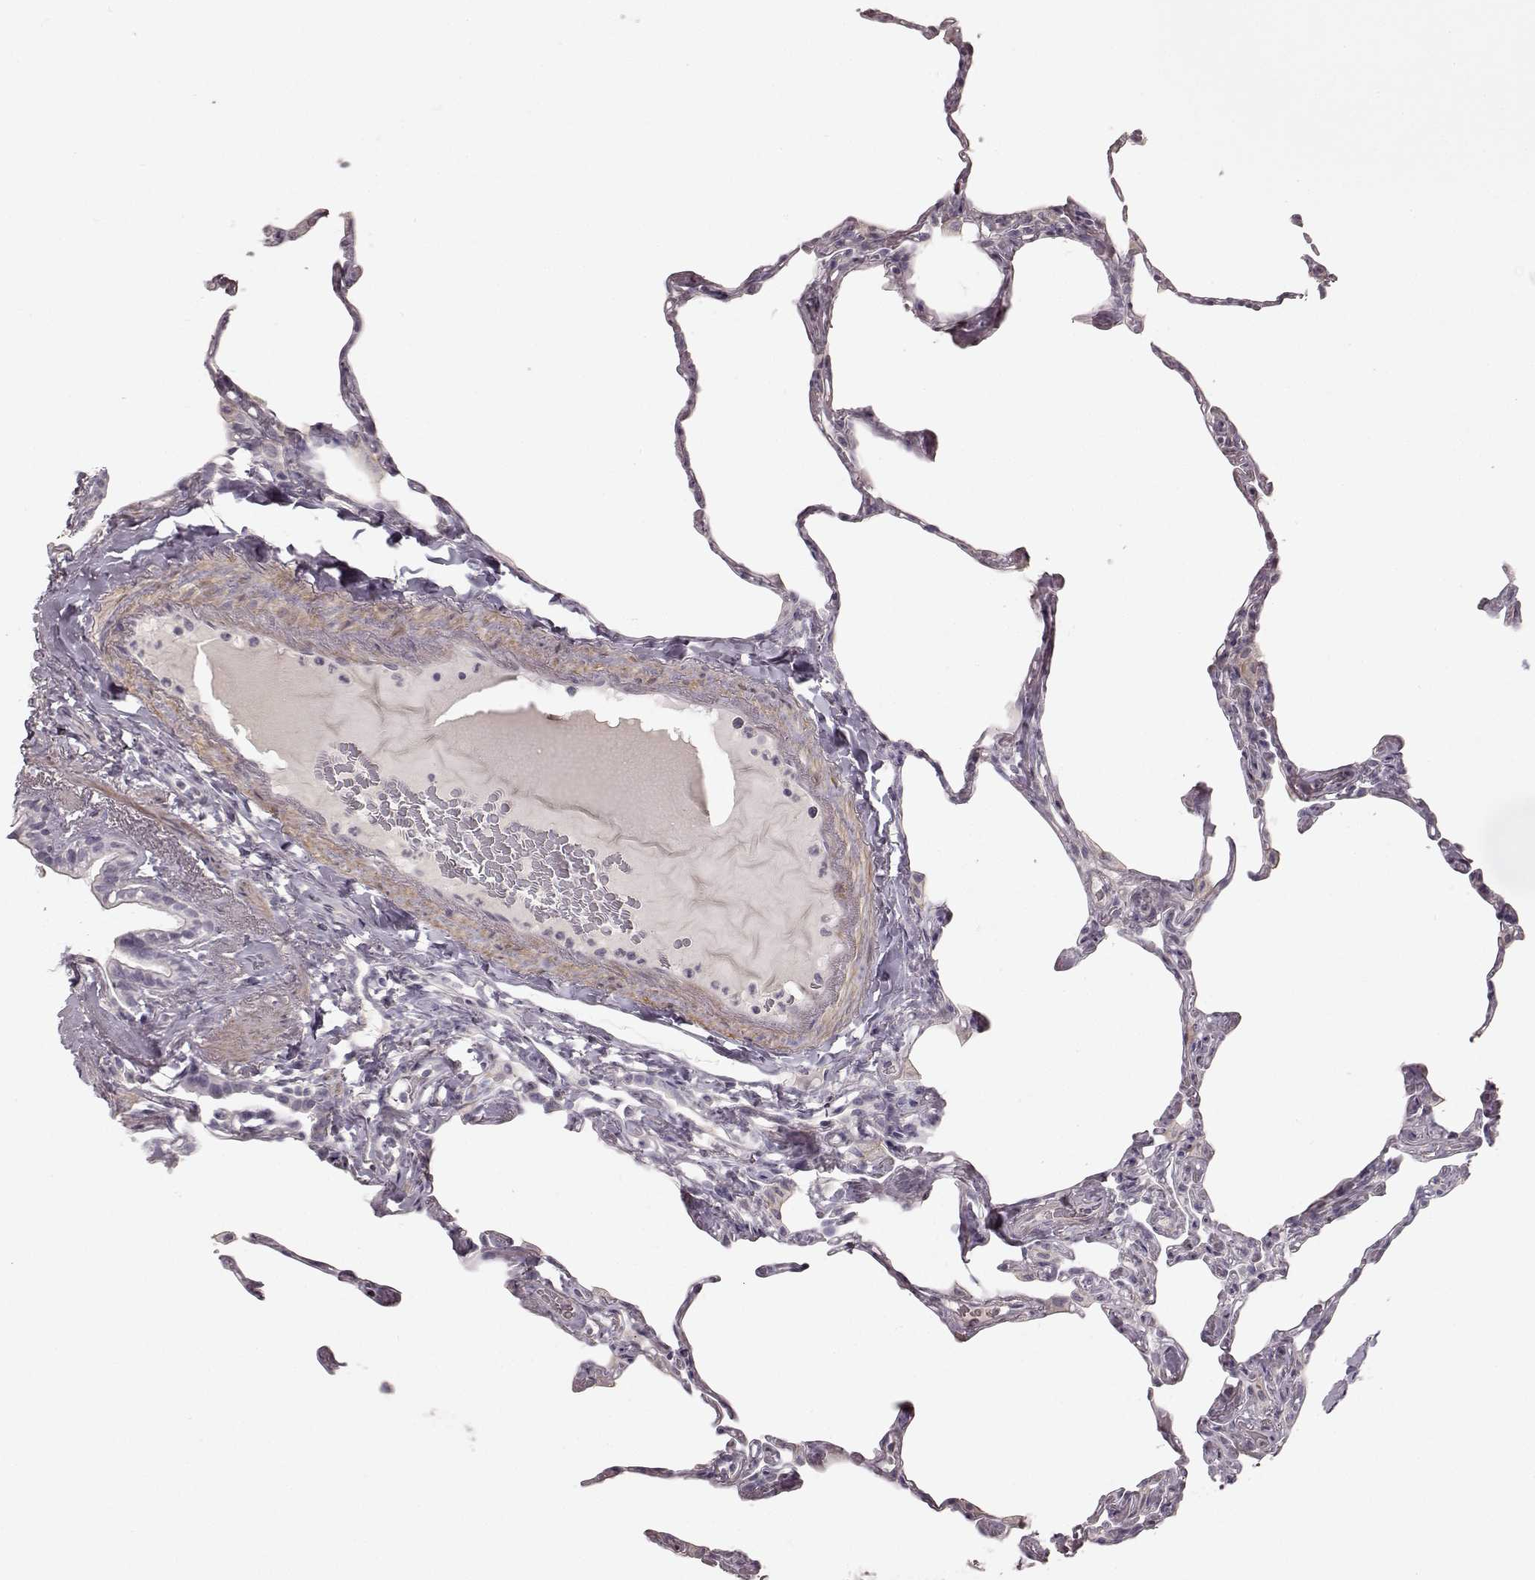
{"staining": {"intensity": "negative", "quantity": "none", "location": "none"}, "tissue": "lung", "cell_type": "Alveolar cells", "image_type": "normal", "snomed": [{"axis": "morphology", "description": "Normal tissue, NOS"}, {"axis": "topography", "description": "Lung"}], "caption": "Normal lung was stained to show a protein in brown. There is no significant staining in alveolar cells.", "gene": "PRLHR", "patient": {"sex": "male", "age": 65}}